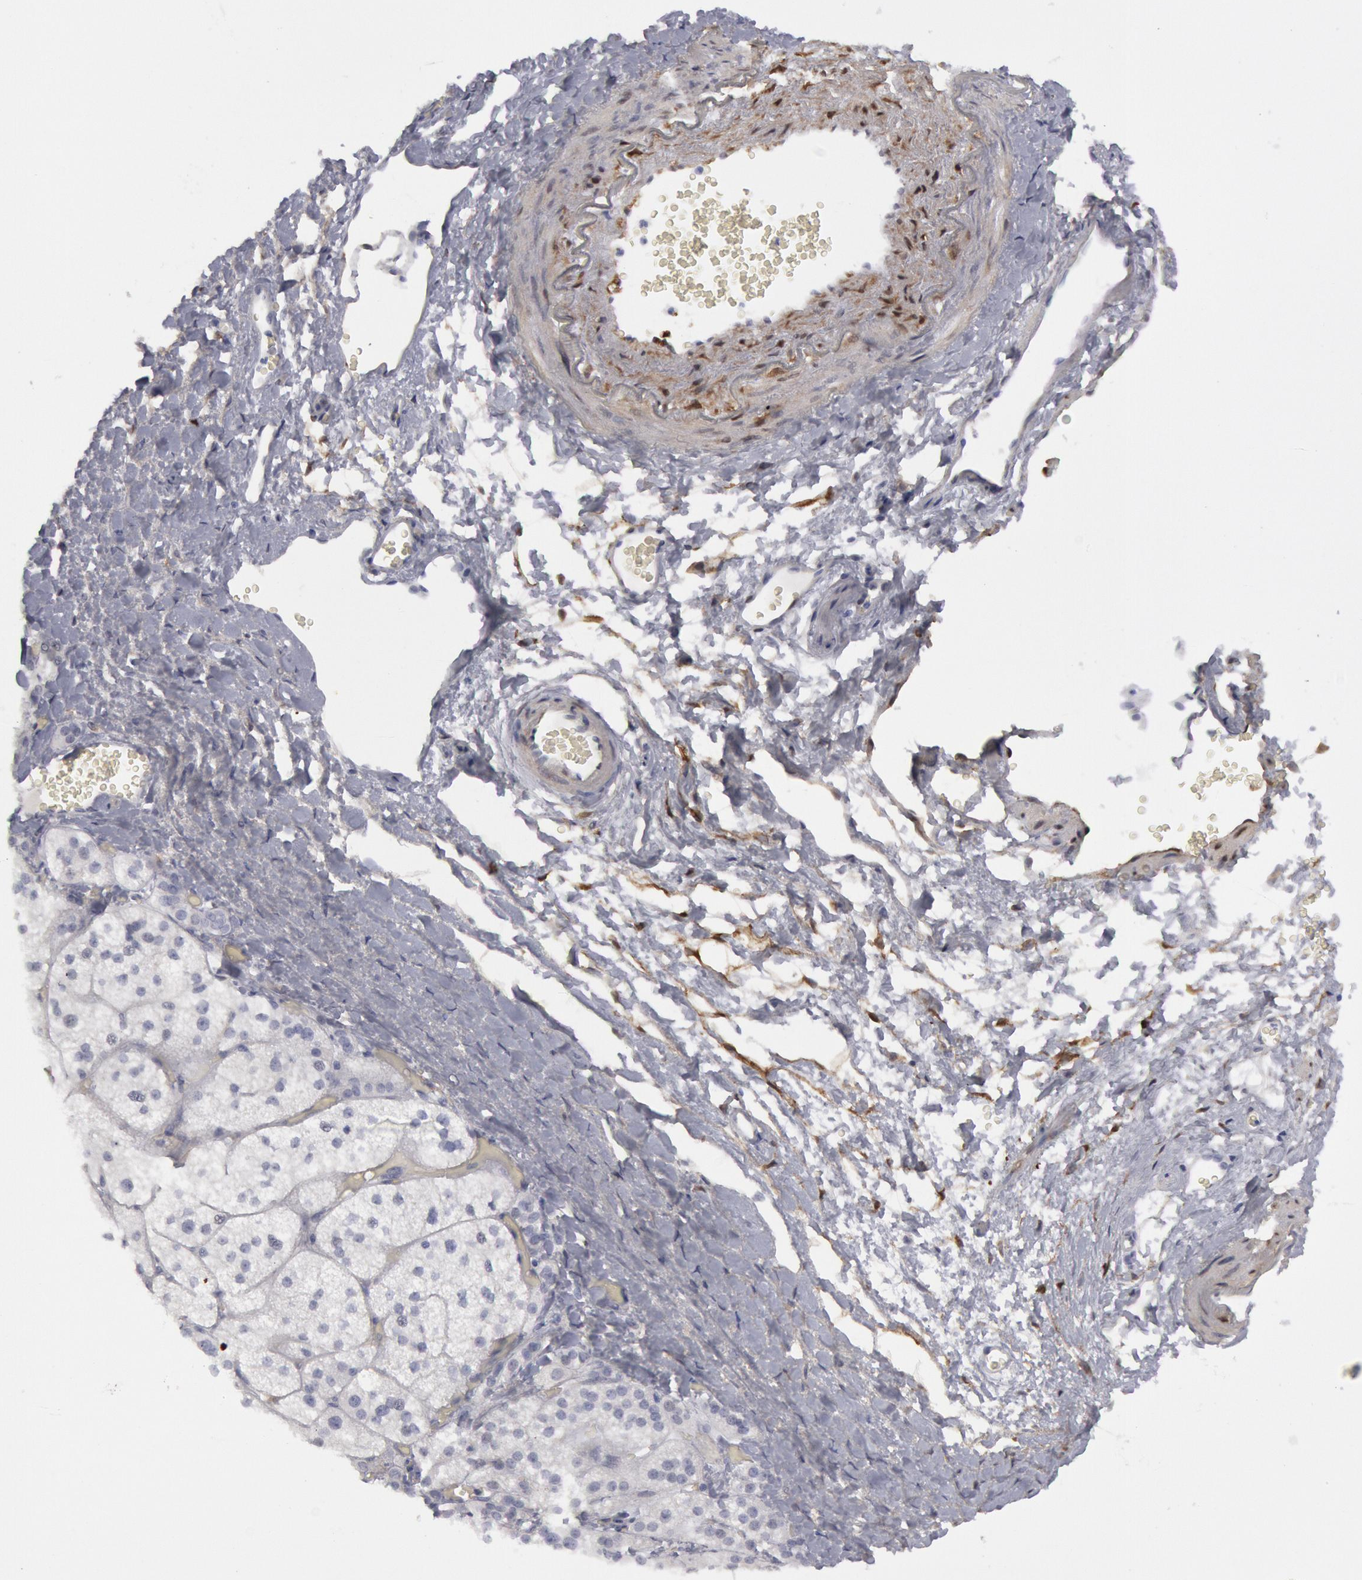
{"staining": {"intensity": "negative", "quantity": "none", "location": "none"}, "tissue": "adrenal gland", "cell_type": "Glandular cells", "image_type": "normal", "snomed": [{"axis": "morphology", "description": "Normal tissue, NOS"}, {"axis": "topography", "description": "Adrenal gland"}], "caption": "There is no significant expression in glandular cells of adrenal gland. (Brightfield microscopy of DAB (3,3'-diaminobenzidine) IHC at high magnification).", "gene": "FHL1", "patient": {"sex": "female", "age": 60}}